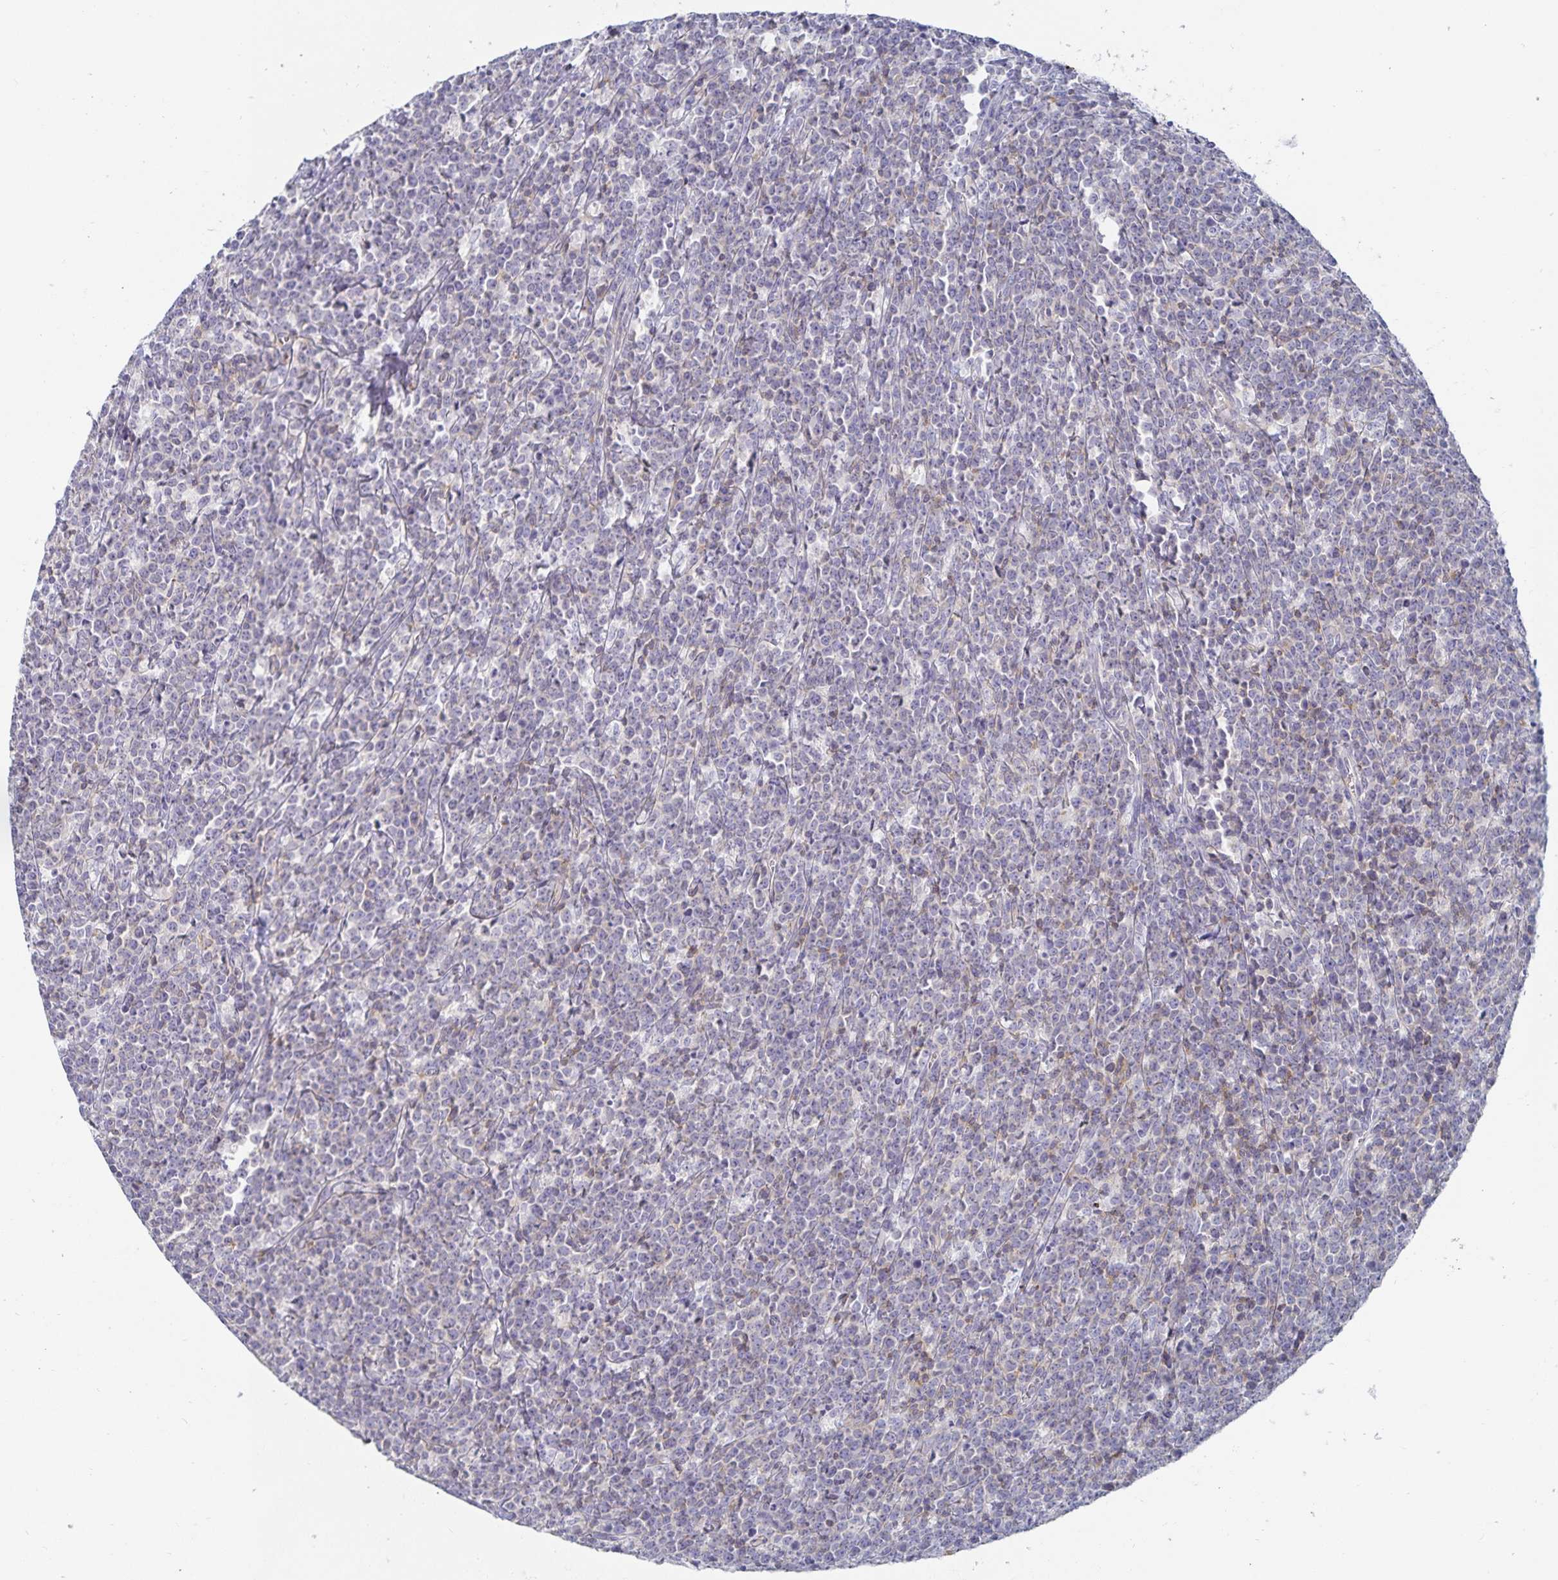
{"staining": {"intensity": "negative", "quantity": "none", "location": "none"}, "tissue": "lymphoma", "cell_type": "Tumor cells", "image_type": "cancer", "snomed": [{"axis": "morphology", "description": "Malignant lymphoma, non-Hodgkin's type, High grade"}, {"axis": "topography", "description": "Small intestine"}], "caption": "This is a image of IHC staining of lymphoma, which shows no expression in tumor cells.", "gene": "SFTPA1", "patient": {"sex": "female", "age": 56}}